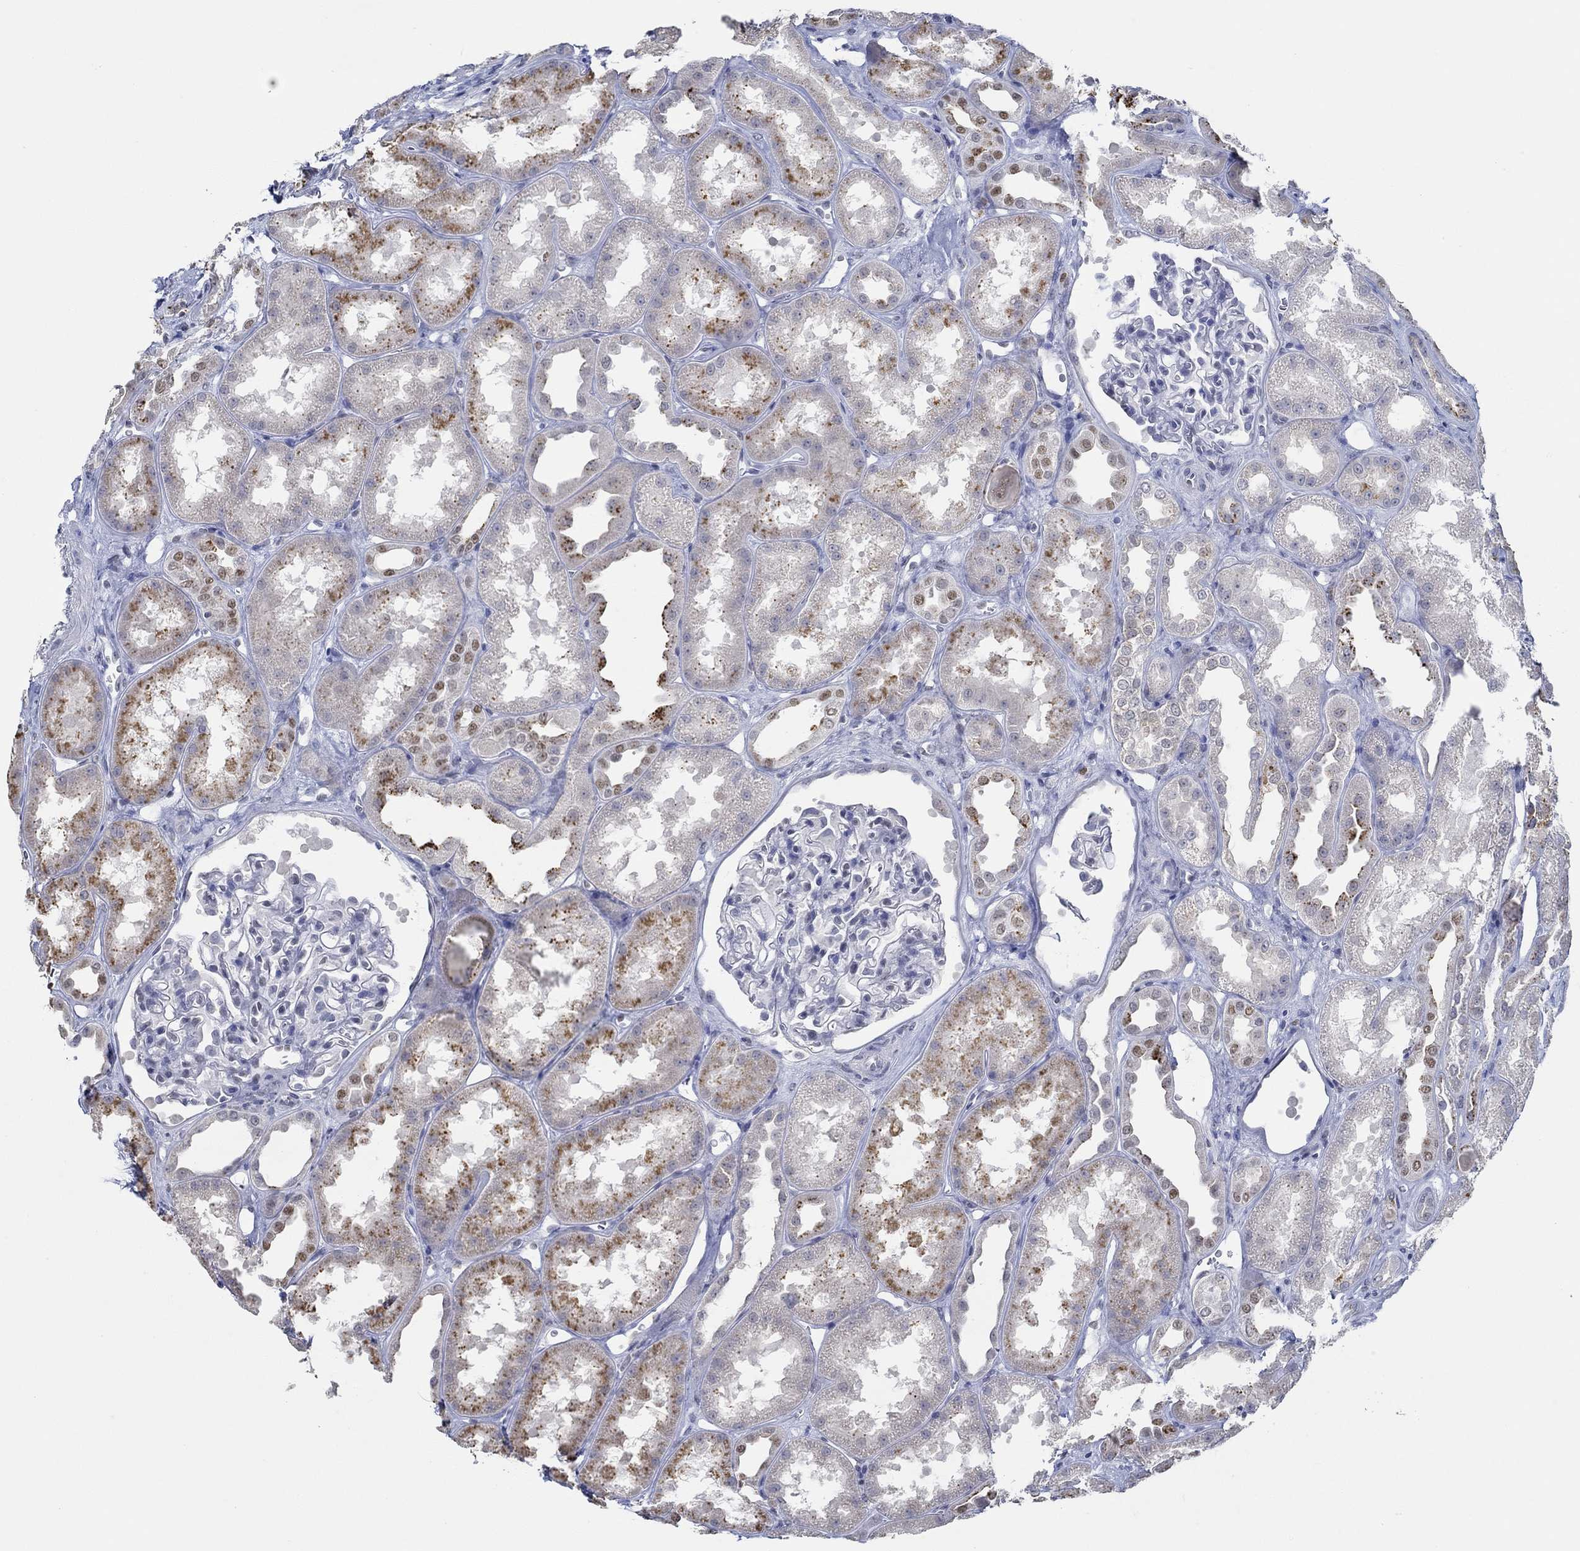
{"staining": {"intensity": "negative", "quantity": "none", "location": "none"}, "tissue": "kidney", "cell_type": "Cells in glomeruli", "image_type": "normal", "snomed": [{"axis": "morphology", "description": "Normal tissue, NOS"}, {"axis": "topography", "description": "Kidney"}], "caption": "Cells in glomeruli are negative for protein expression in unremarkable human kidney. (Brightfield microscopy of DAB immunohistochemistry at high magnification).", "gene": "GATA2", "patient": {"sex": "male", "age": 61}}